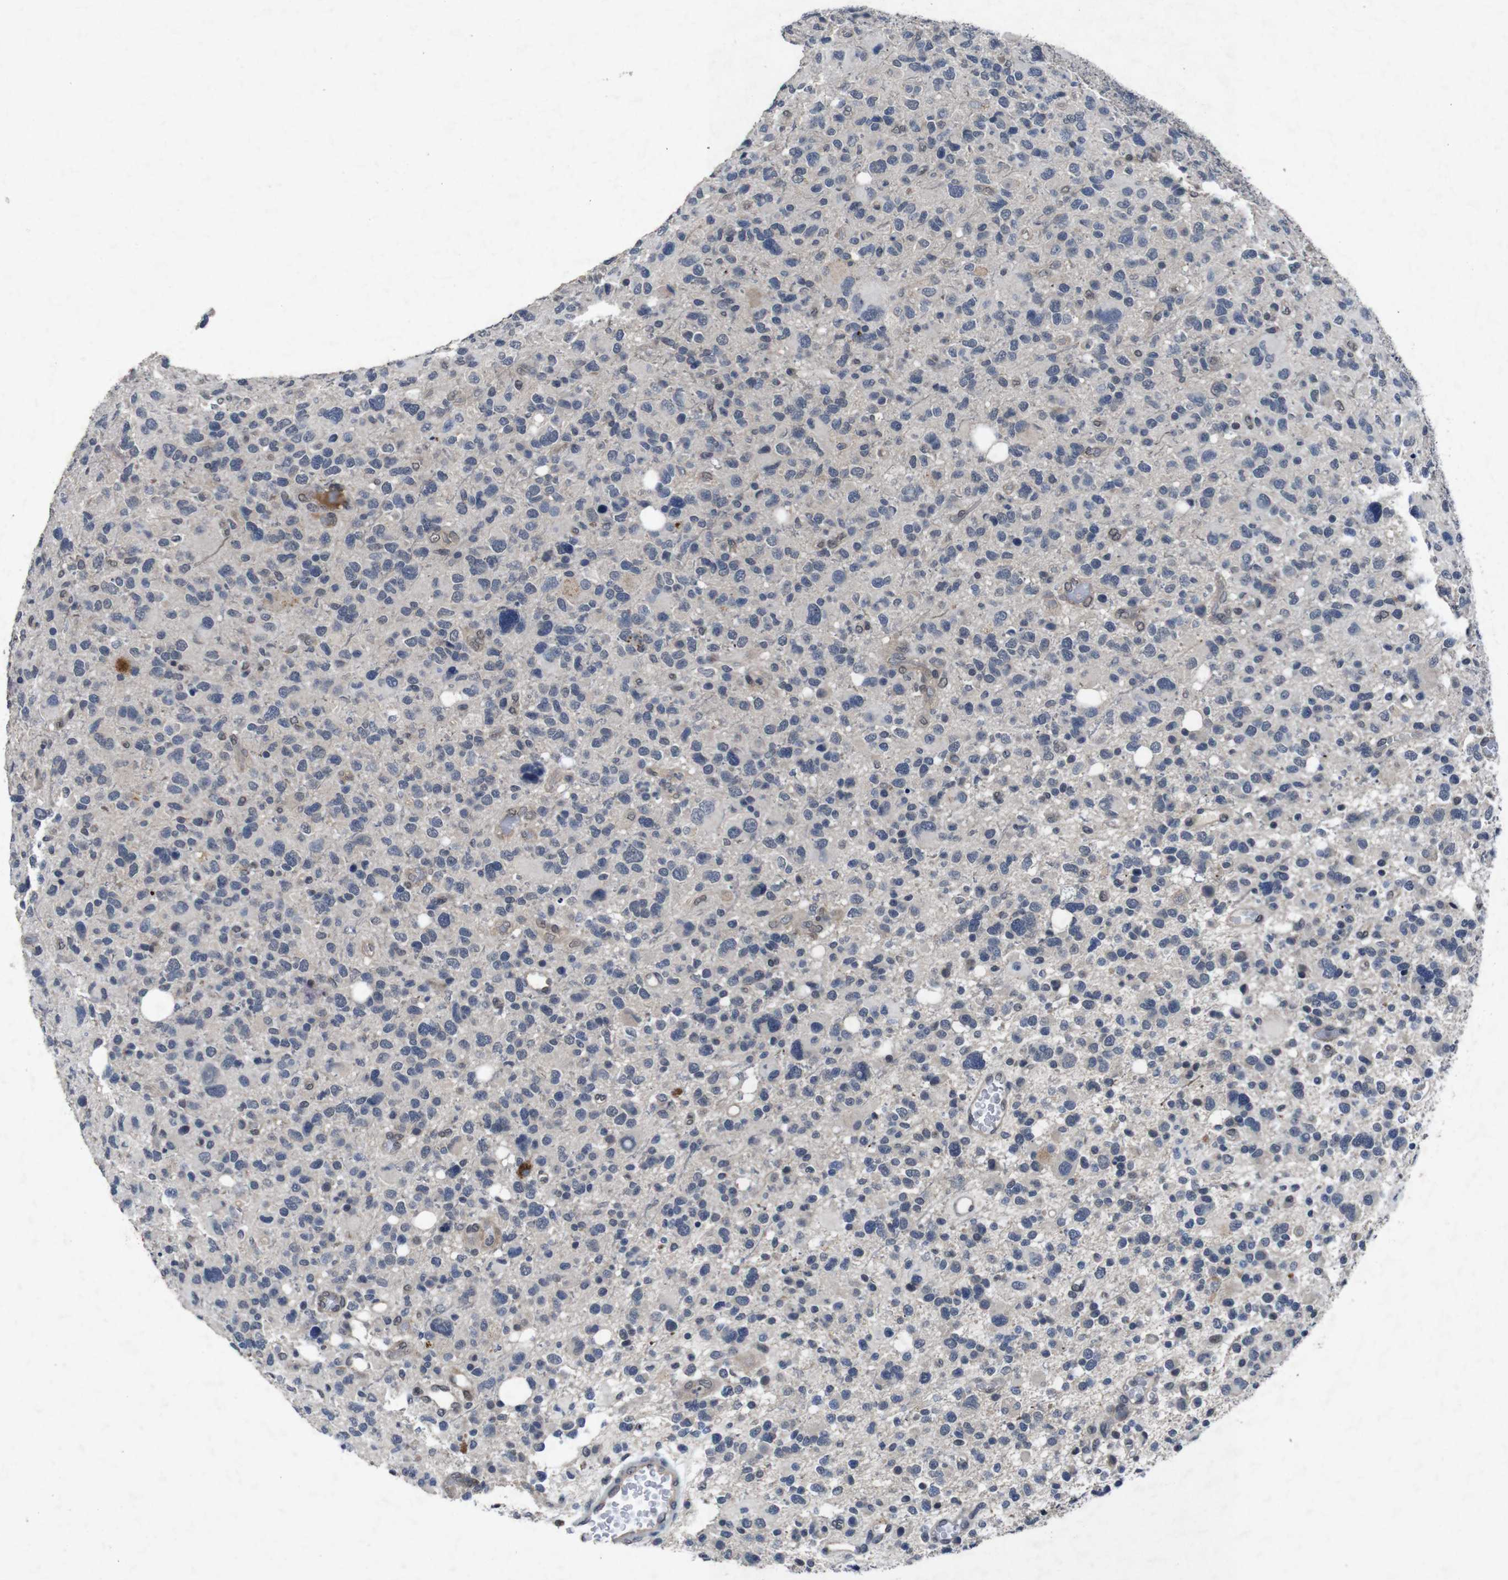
{"staining": {"intensity": "negative", "quantity": "none", "location": "none"}, "tissue": "glioma", "cell_type": "Tumor cells", "image_type": "cancer", "snomed": [{"axis": "morphology", "description": "Glioma, malignant, High grade"}, {"axis": "topography", "description": "Brain"}], "caption": "Malignant glioma (high-grade) was stained to show a protein in brown. There is no significant staining in tumor cells. (Brightfield microscopy of DAB (3,3'-diaminobenzidine) IHC at high magnification).", "gene": "AKT3", "patient": {"sex": "male", "age": 48}}